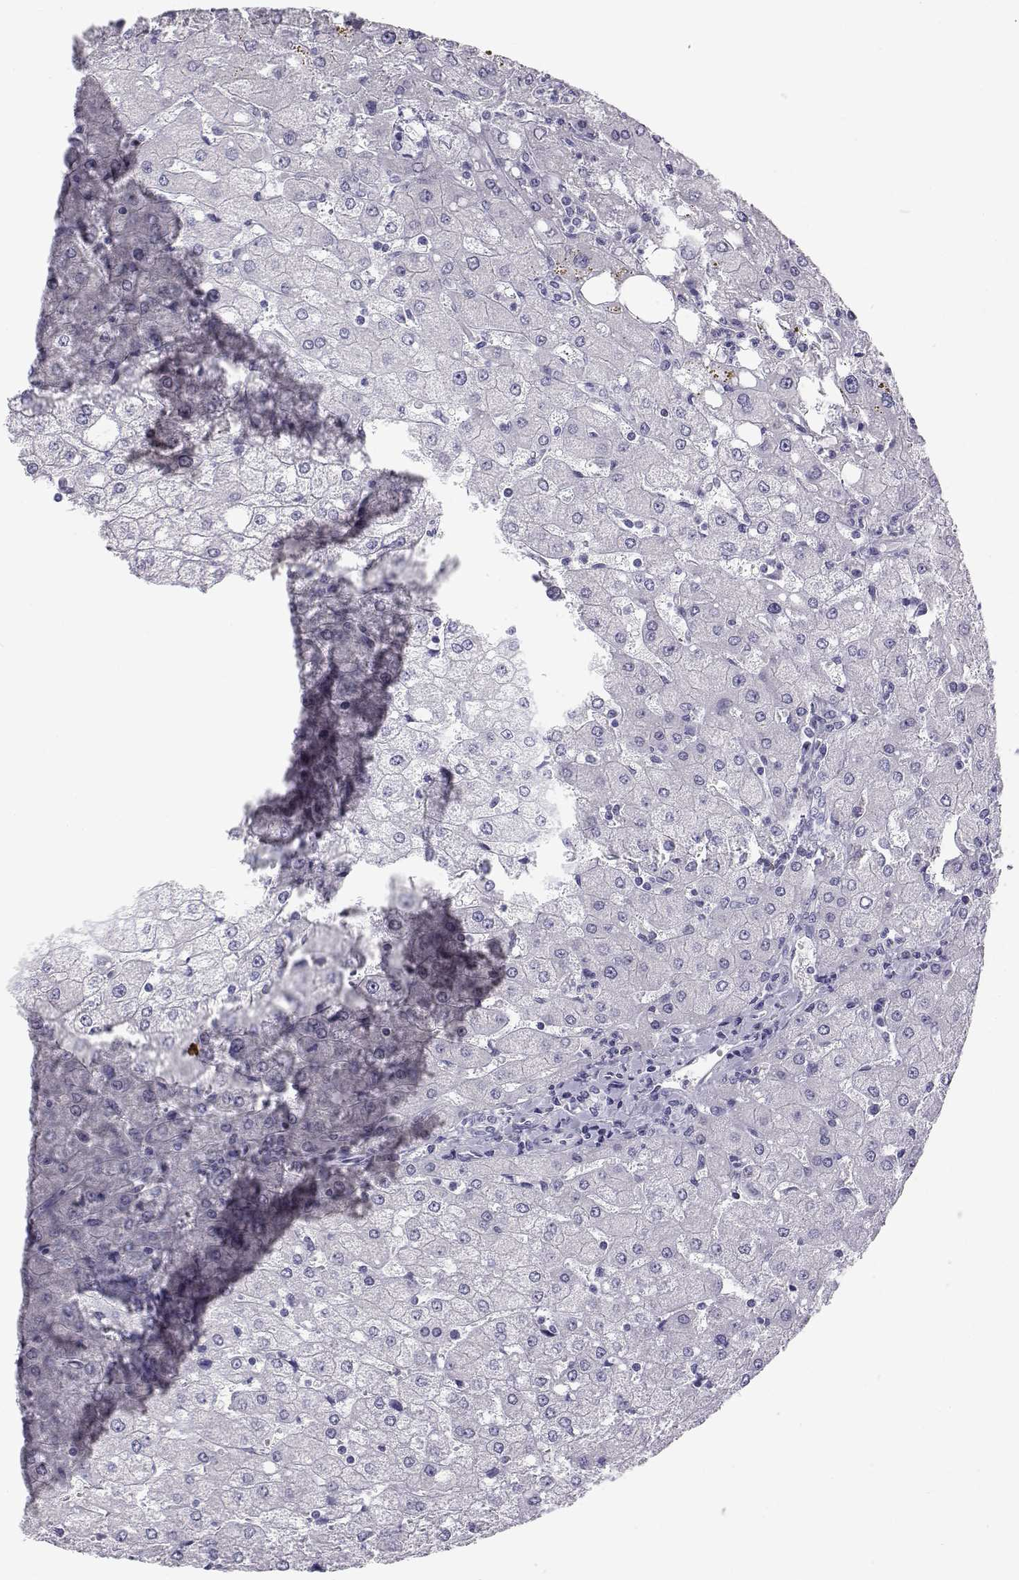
{"staining": {"intensity": "negative", "quantity": "none", "location": "none"}, "tissue": "liver", "cell_type": "Cholangiocytes", "image_type": "normal", "snomed": [{"axis": "morphology", "description": "Normal tissue, NOS"}, {"axis": "topography", "description": "Liver"}], "caption": "Cholangiocytes show no significant positivity in benign liver. (IHC, brightfield microscopy, high magnification).", "gene": "RNASE12", "patient": {"sex": "female", "age": 53}}